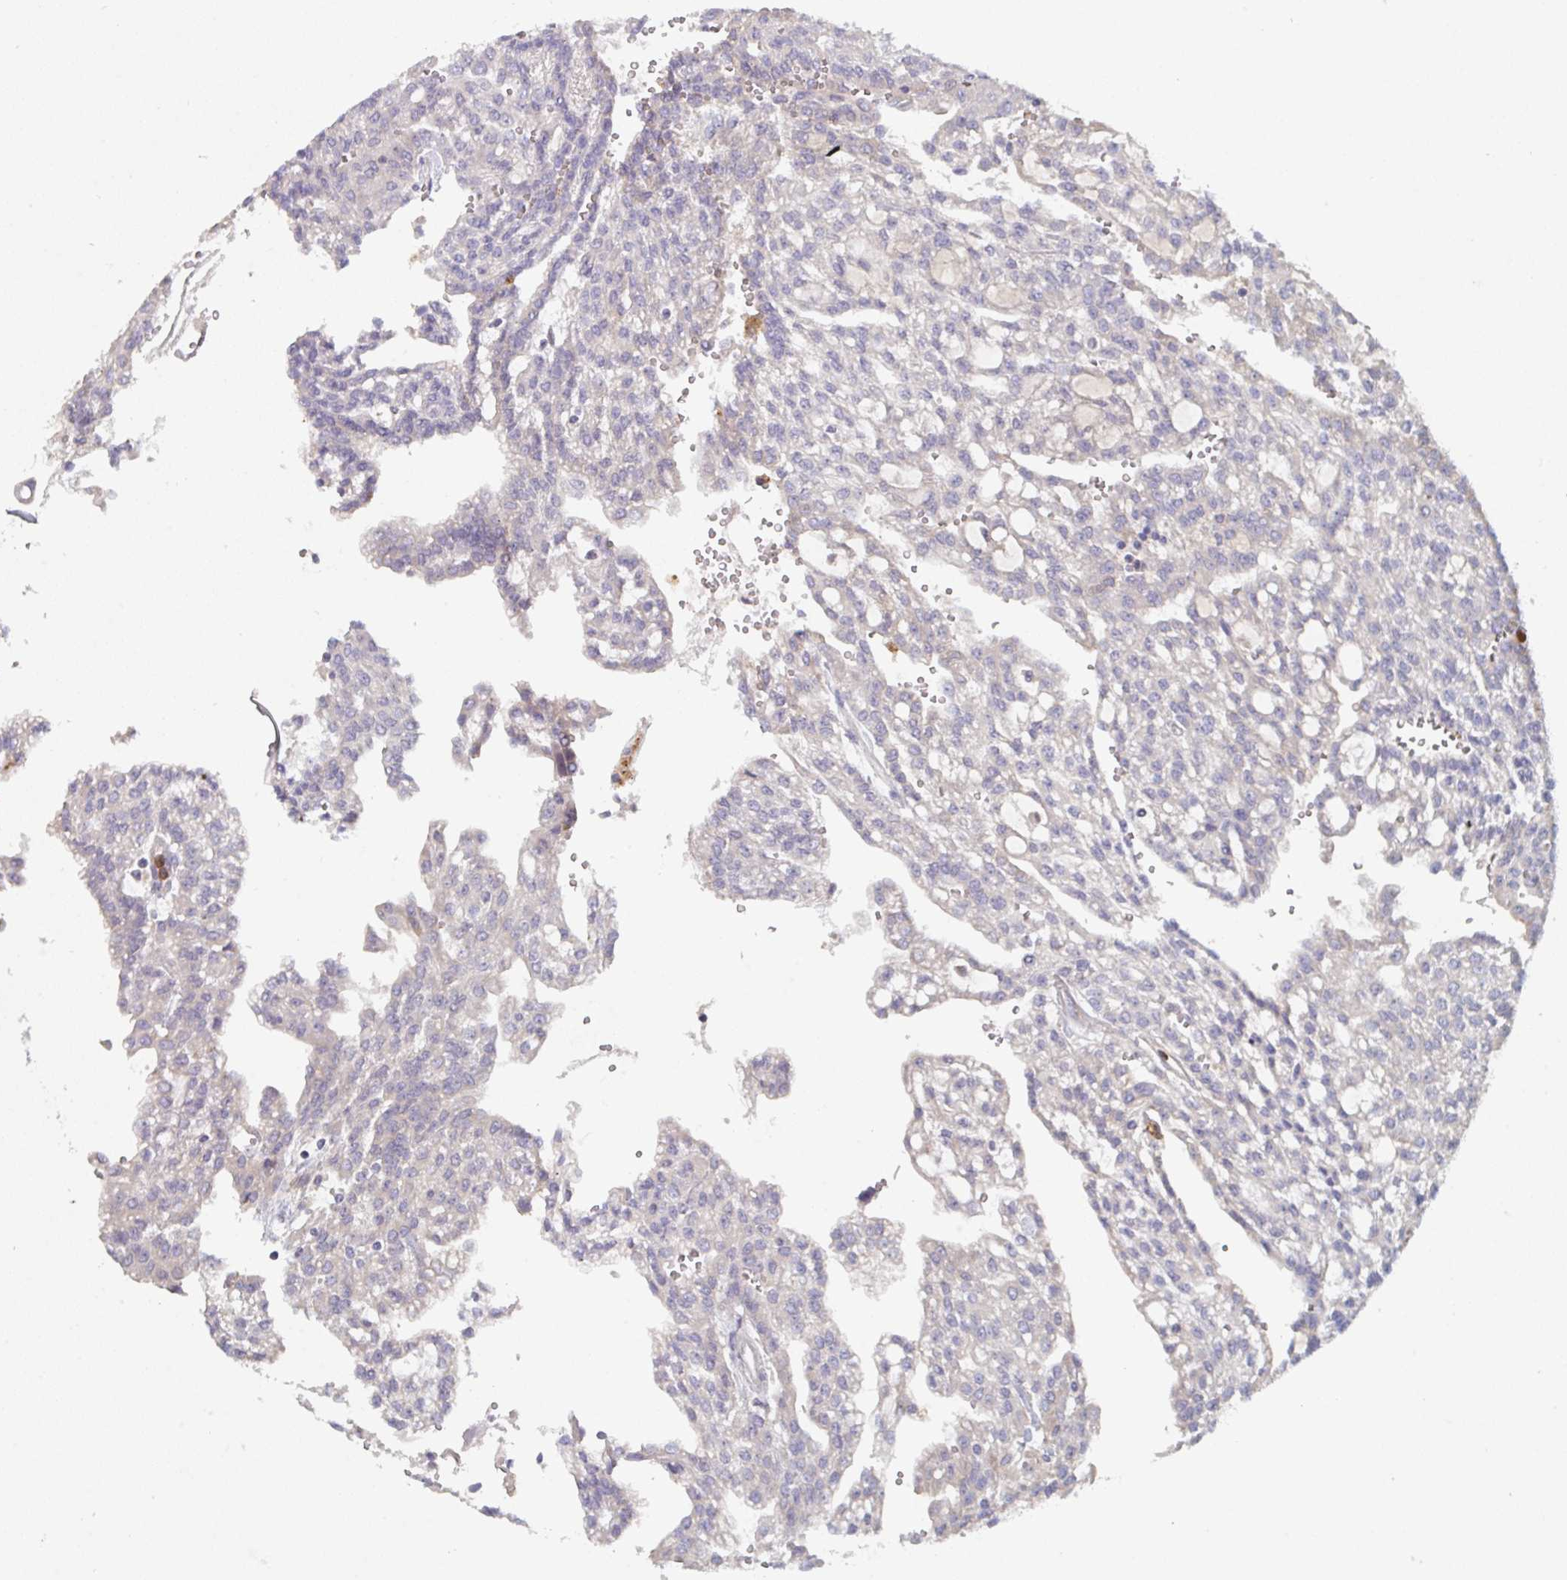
{"staining": {"intensity": "negative", "quantity": "none", "location": "none"}, "tissue": "renal cancer", "cell_type": "Tumor cells", "image_type": "cancer", "snomed": [{"axis": "morphology", "description": "Adenocarcinoma, NOS"}, {"axis": "topography", "description": "Kidney"}], "caption": "Renal cancer was stained to show a protein in brown. There is no significant staining in tumor cells.", "gene": "HGFAC", "patient": {"sex": "male", "age": 63}}